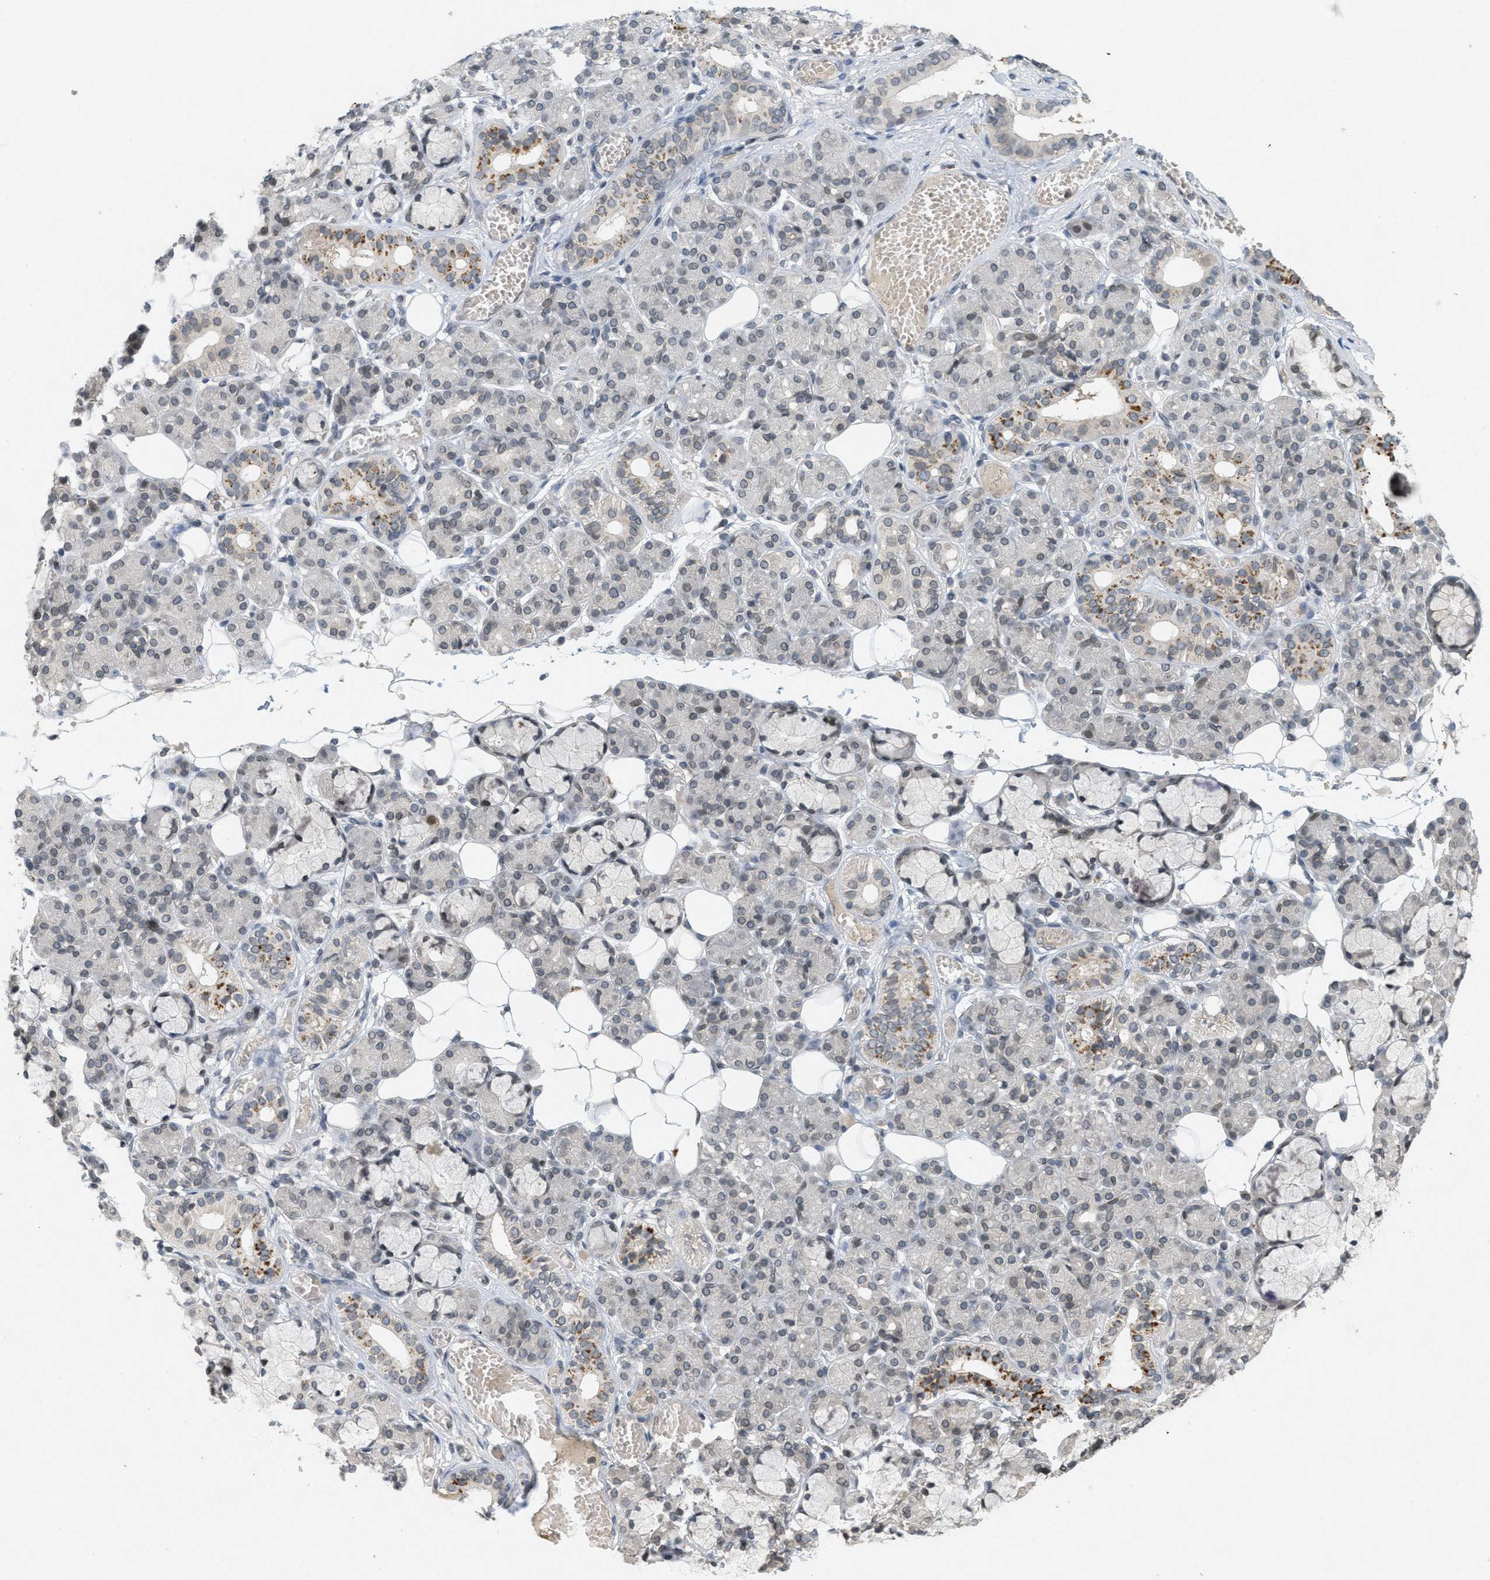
{"staining": {"intensity": "moderate", "quantity": "<25%", "location": "cytoplasmic/membranous"}, "tissue": "salivary gland", "cell_type": "Glandular cells", "image_type": "normal", "snomed": [{"axis": "morphology", "description": "Normal tissue, NOS"}, {"axis": "topography", "description": "Salivary gland"}], "caption": "DAB (3,3'-diaminobenzidine) immunohistochemical staining of unremarkable human salivary gland demonstrates moderate cytoplasmic/membranous protein expression in approximately <25% of glandular cells.", "gene": "ABHD6", "patient": {"sex": "male", "age": 63}}